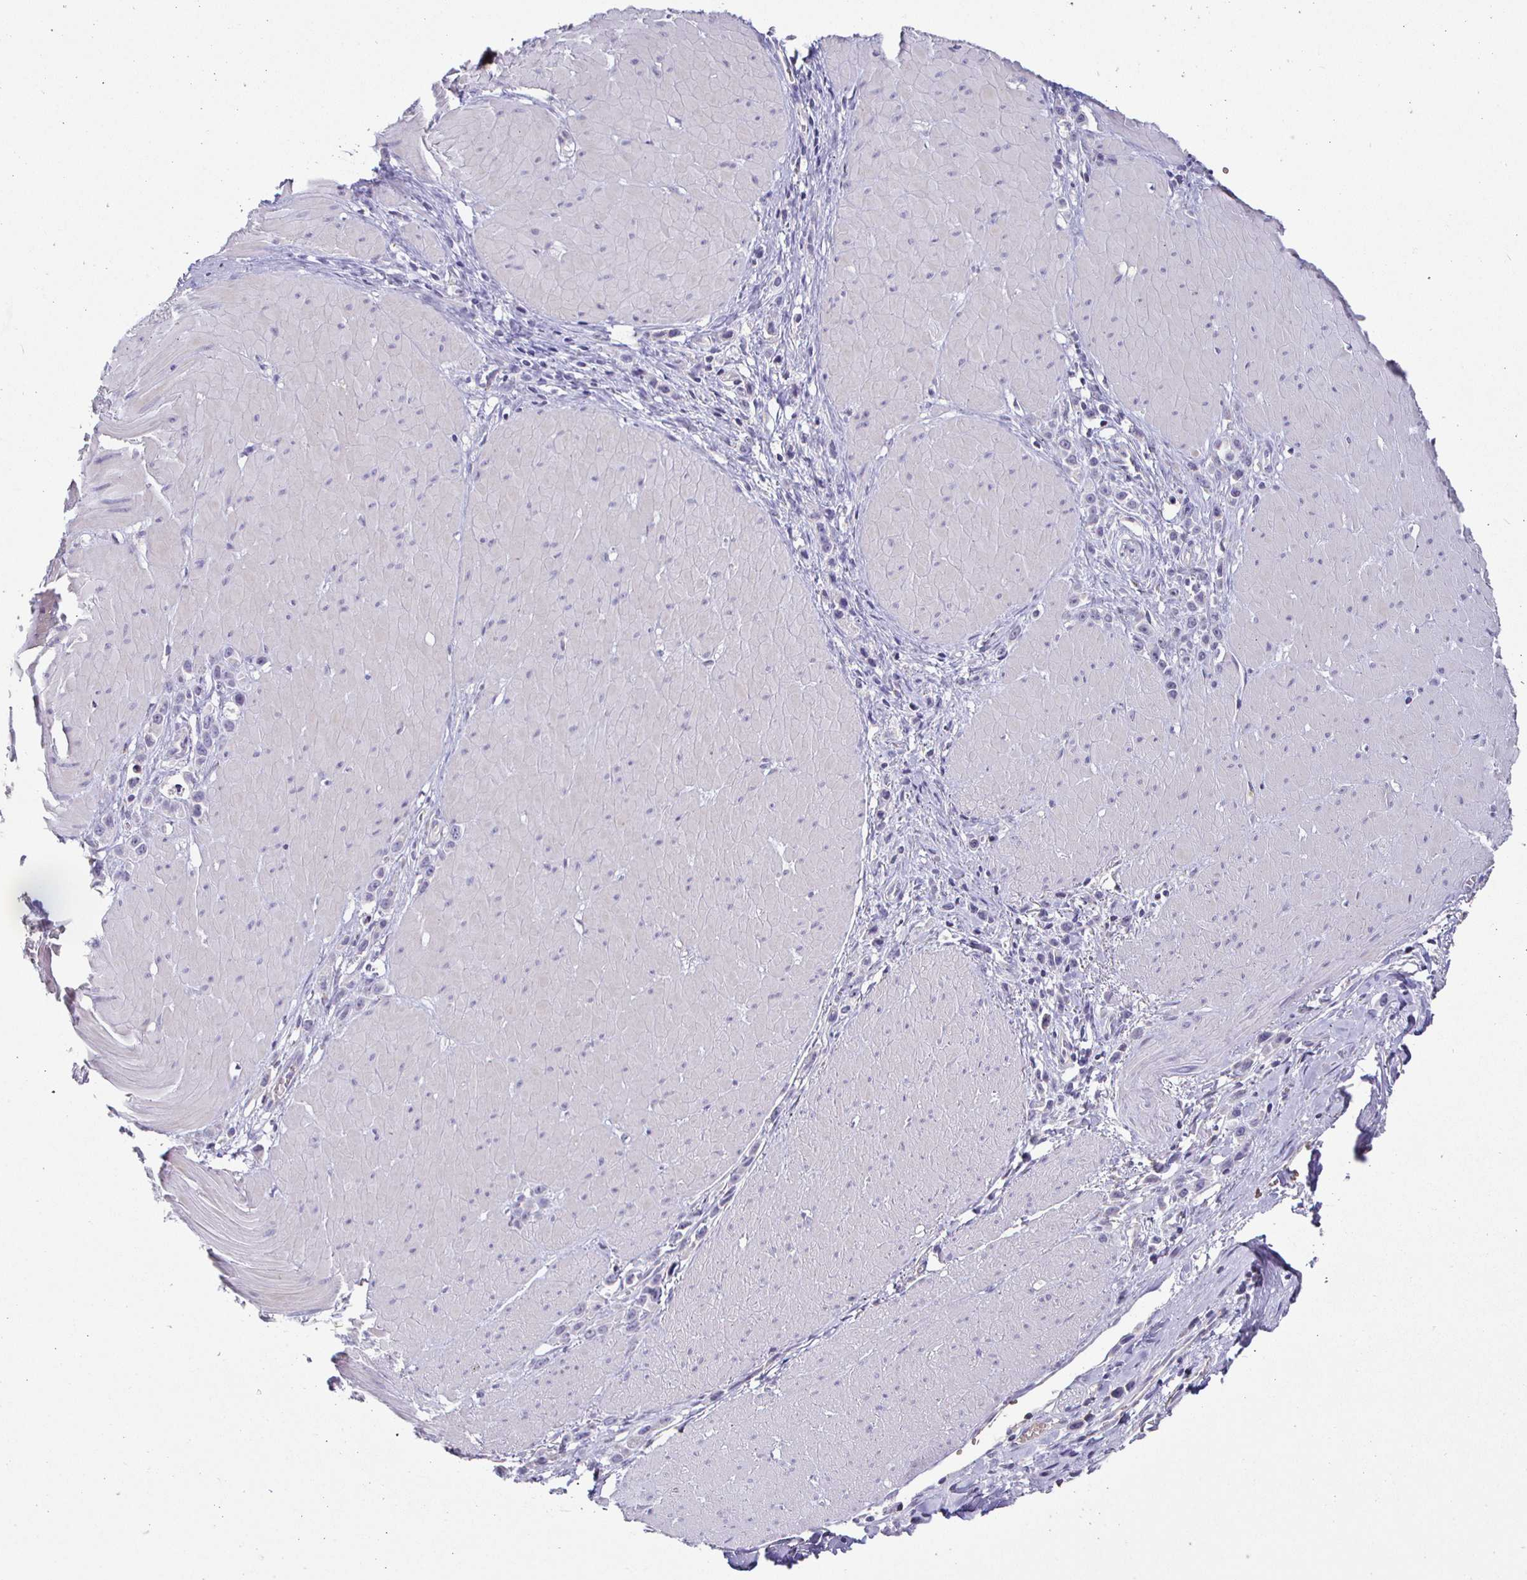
{"staining": {"intensity": "negative", "quantity": "none", "location": "none"}, "tissue": "stomach cancer", "cell_type": "Tumor cells", "image_type": "cancer", "snomed": [{"axis": "morphology", "description": "Adenocarcinoma, NOS"}, {"axis": "topography", "description": "Stomach"}], "caption": "The IHC image has no significant staining in tumor cells of stomach cancer (adenocarcinoma) tissue. Brightfield microscopy of IHC stained with DAB (brown) and hematoxylin (blue), captured at high magnification.", "gene": "SIRPA", "patient": {"sex": "male", "age": 47}}